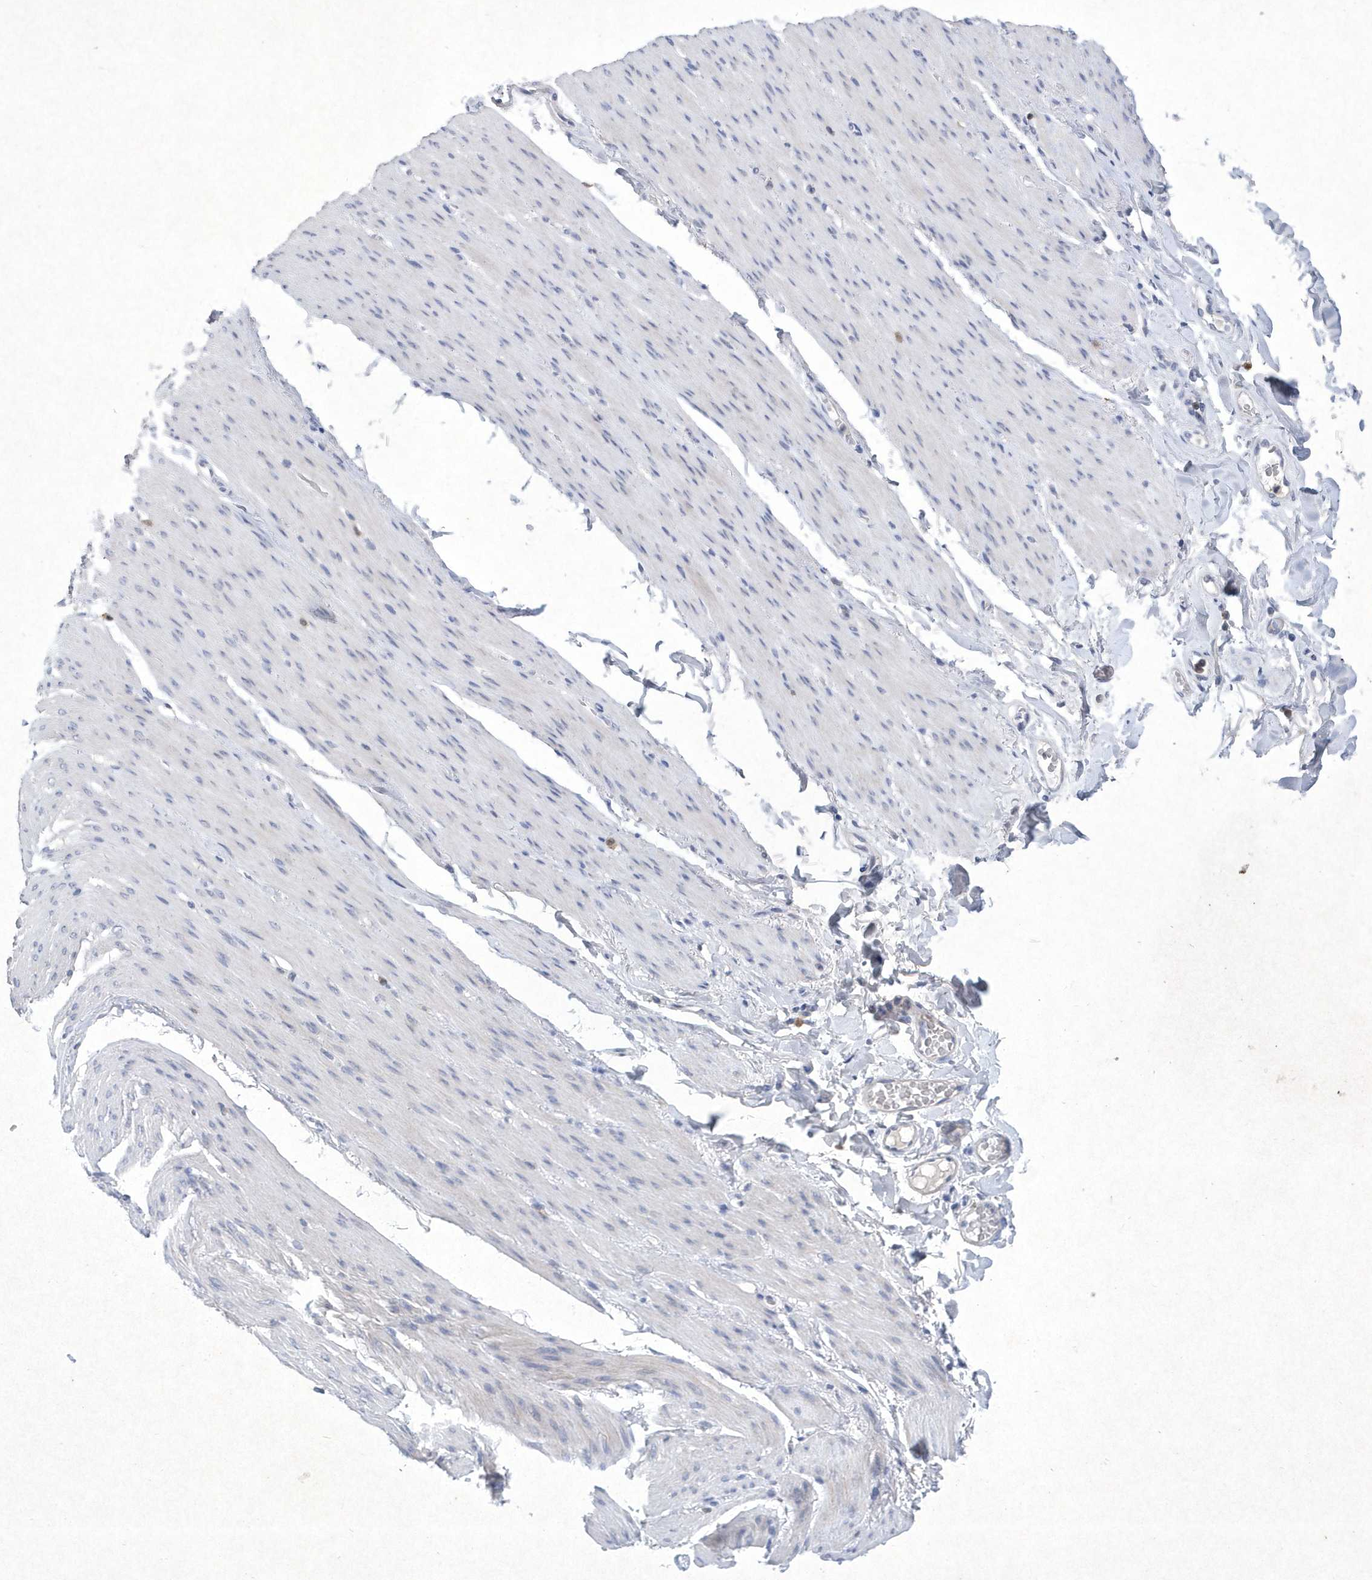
{"staining": {"intensity": "negative", "quantity": "none", "location": "none"}, "tissue": "adipose tissue", "cell_type": "Adipocytes", "image_type": "normal", "snomed": [{"axis": "morphology", "description": "Normal tissue, NOS"}, {"axis": "topography", "description": "Colon"}, {"axis": "topography", "description": "Peripheral nerve tissue"}], "caption": "Protein analysis of benign adipose tissue exhibits no significant staining in adipocytes.", "gene": "BHLHA15", "patient": {"sex": "female", "age": 61}}